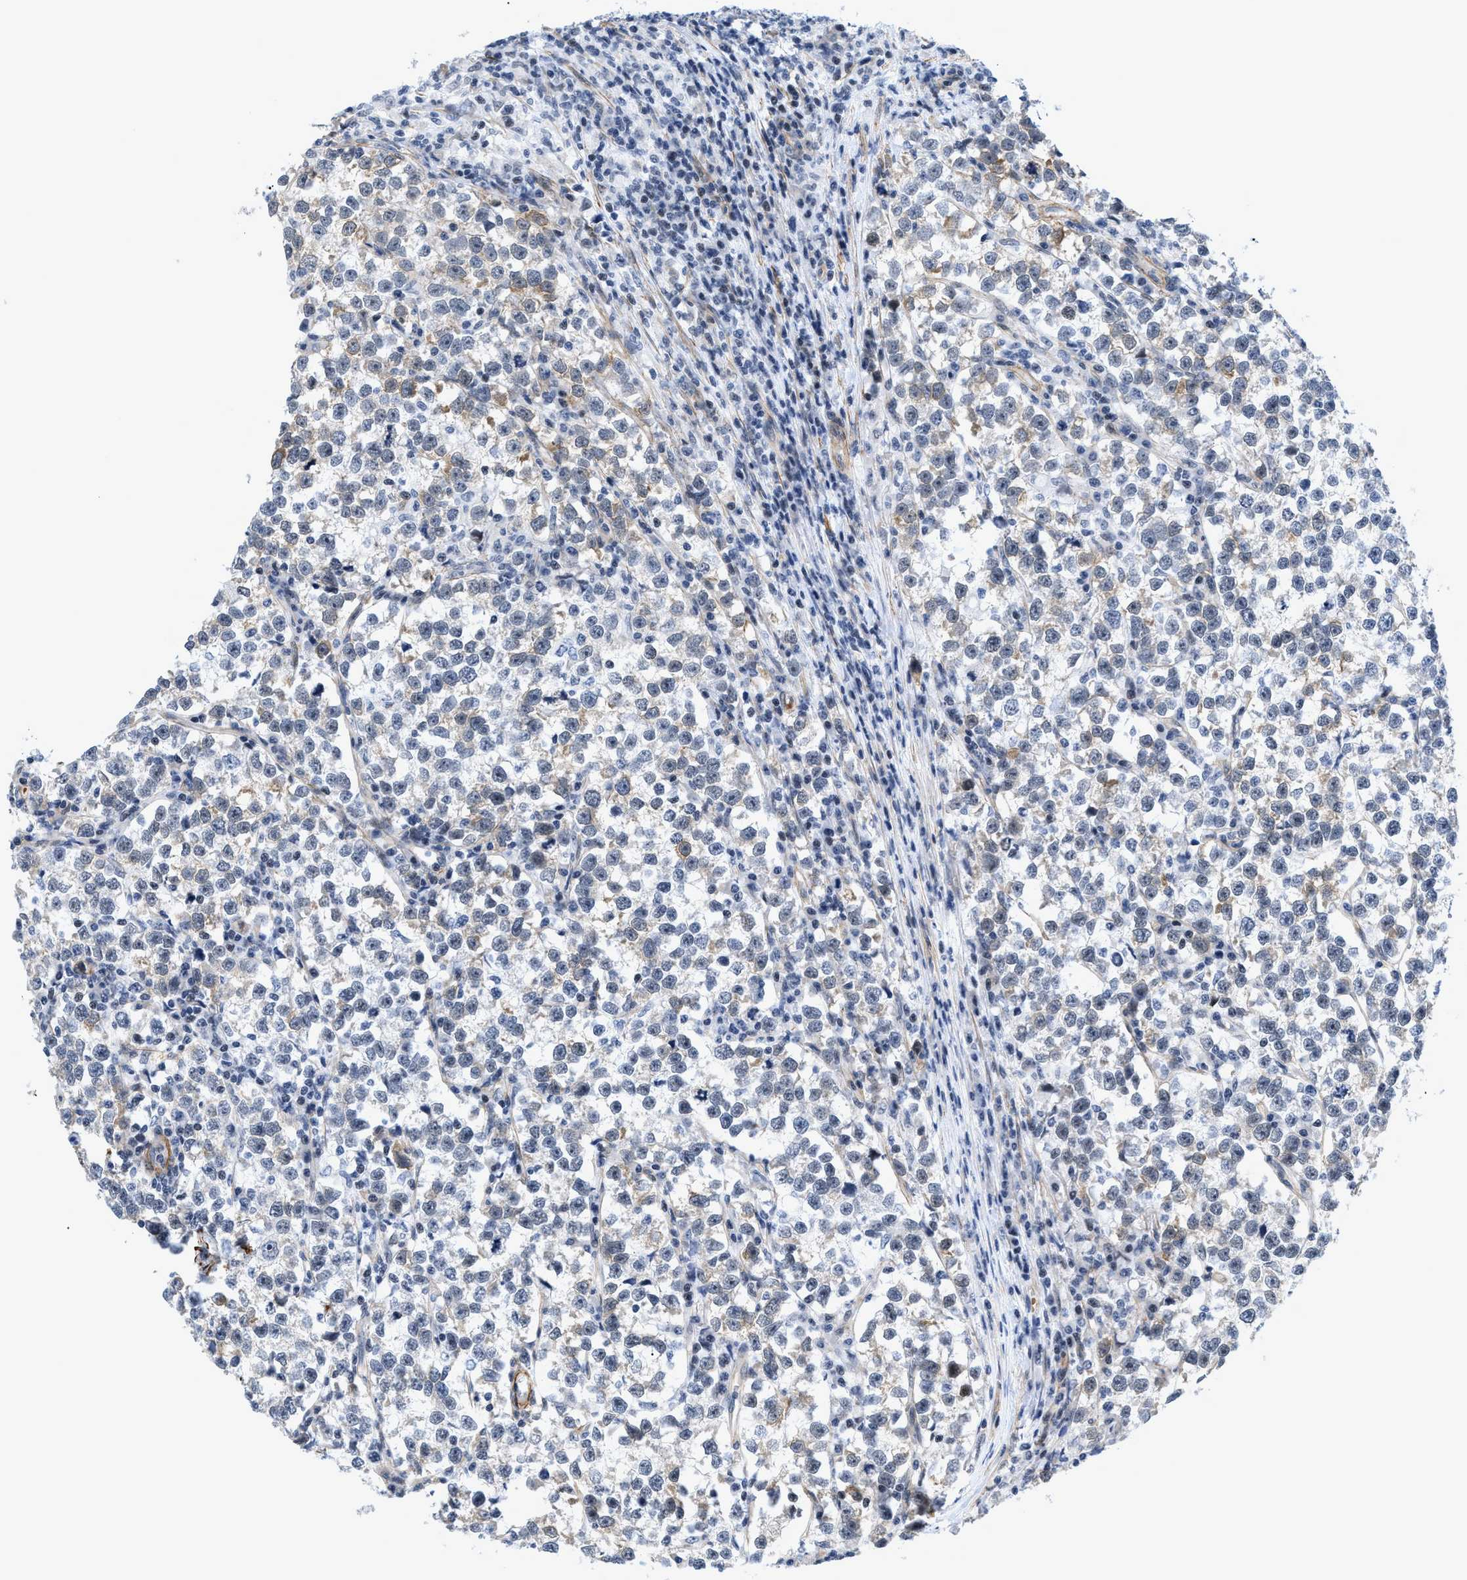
{"staining": {"intensity": "weak", "quantity": "<25%", "location": "cytoplasmic/membranous"}, "tissue": "testis cancer", "cell_type": "Tumor cells", "image_type": "cancer", "snomed": [{"axis": "morphology", "description": "Normal tissue, NOS"}, {"axis": "morphology", "description": "Seminoma, NOS"}, {"axis": "topography", "description": "Testis"}], "caption": "High power microscopy micrograph of an immunohistochemistry (IHC) micrograph of testis seminoma, revealing no significant positivity in tumor cells.", "gene": "GPRASP2", "patient": {"sex": "male", "age": 43}}